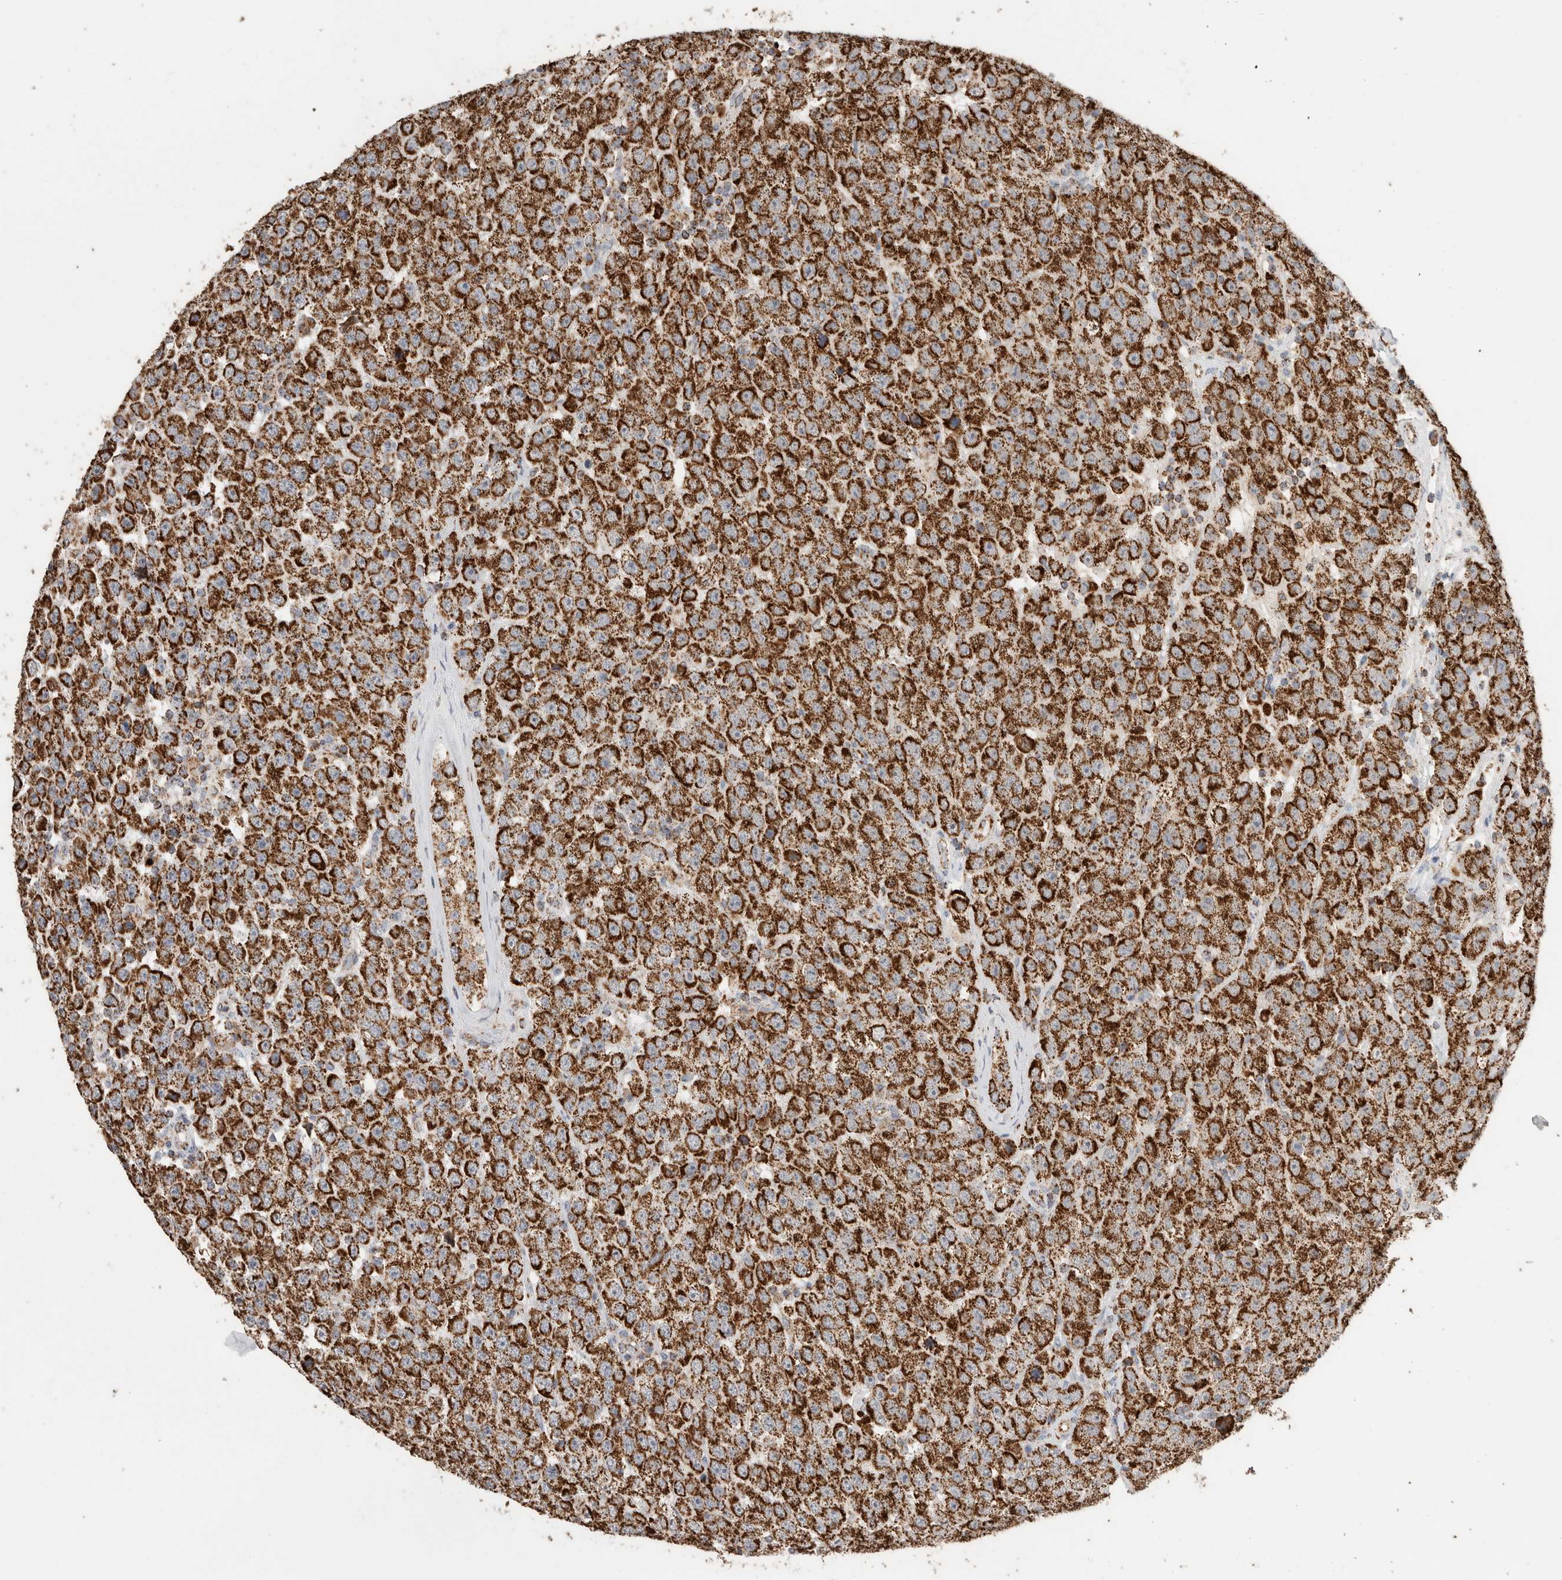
{"staining": {"intensity": "strong", "quantity": ">75%", "location": "cytoplasmic/membranous"}, "tissue": "testis cancer", "cell_type": "Tumor cells", "image_type": "cancer", "snomed": [{"axis": "morphology", "description": "Seminoma, NOS"}, {"axis": "morphology", "description": "Carcinoma, Embryonal, NOS"}, {"axis": "topography", "description": "Testis"}], "caption": "IHC staining of seminoma (testis), which shows high levels of strong cytoplasmic/membranous staining in approximately >75% of tumor cells indicating strong cytoplasmic/membranous protein staining. The staining was performed using DAB (brown) for protein detection and nuclei were counterstained in hematoxylin (blue).", "gene": "C1QBP", "patient": {"sex": "male", "age": 28}}